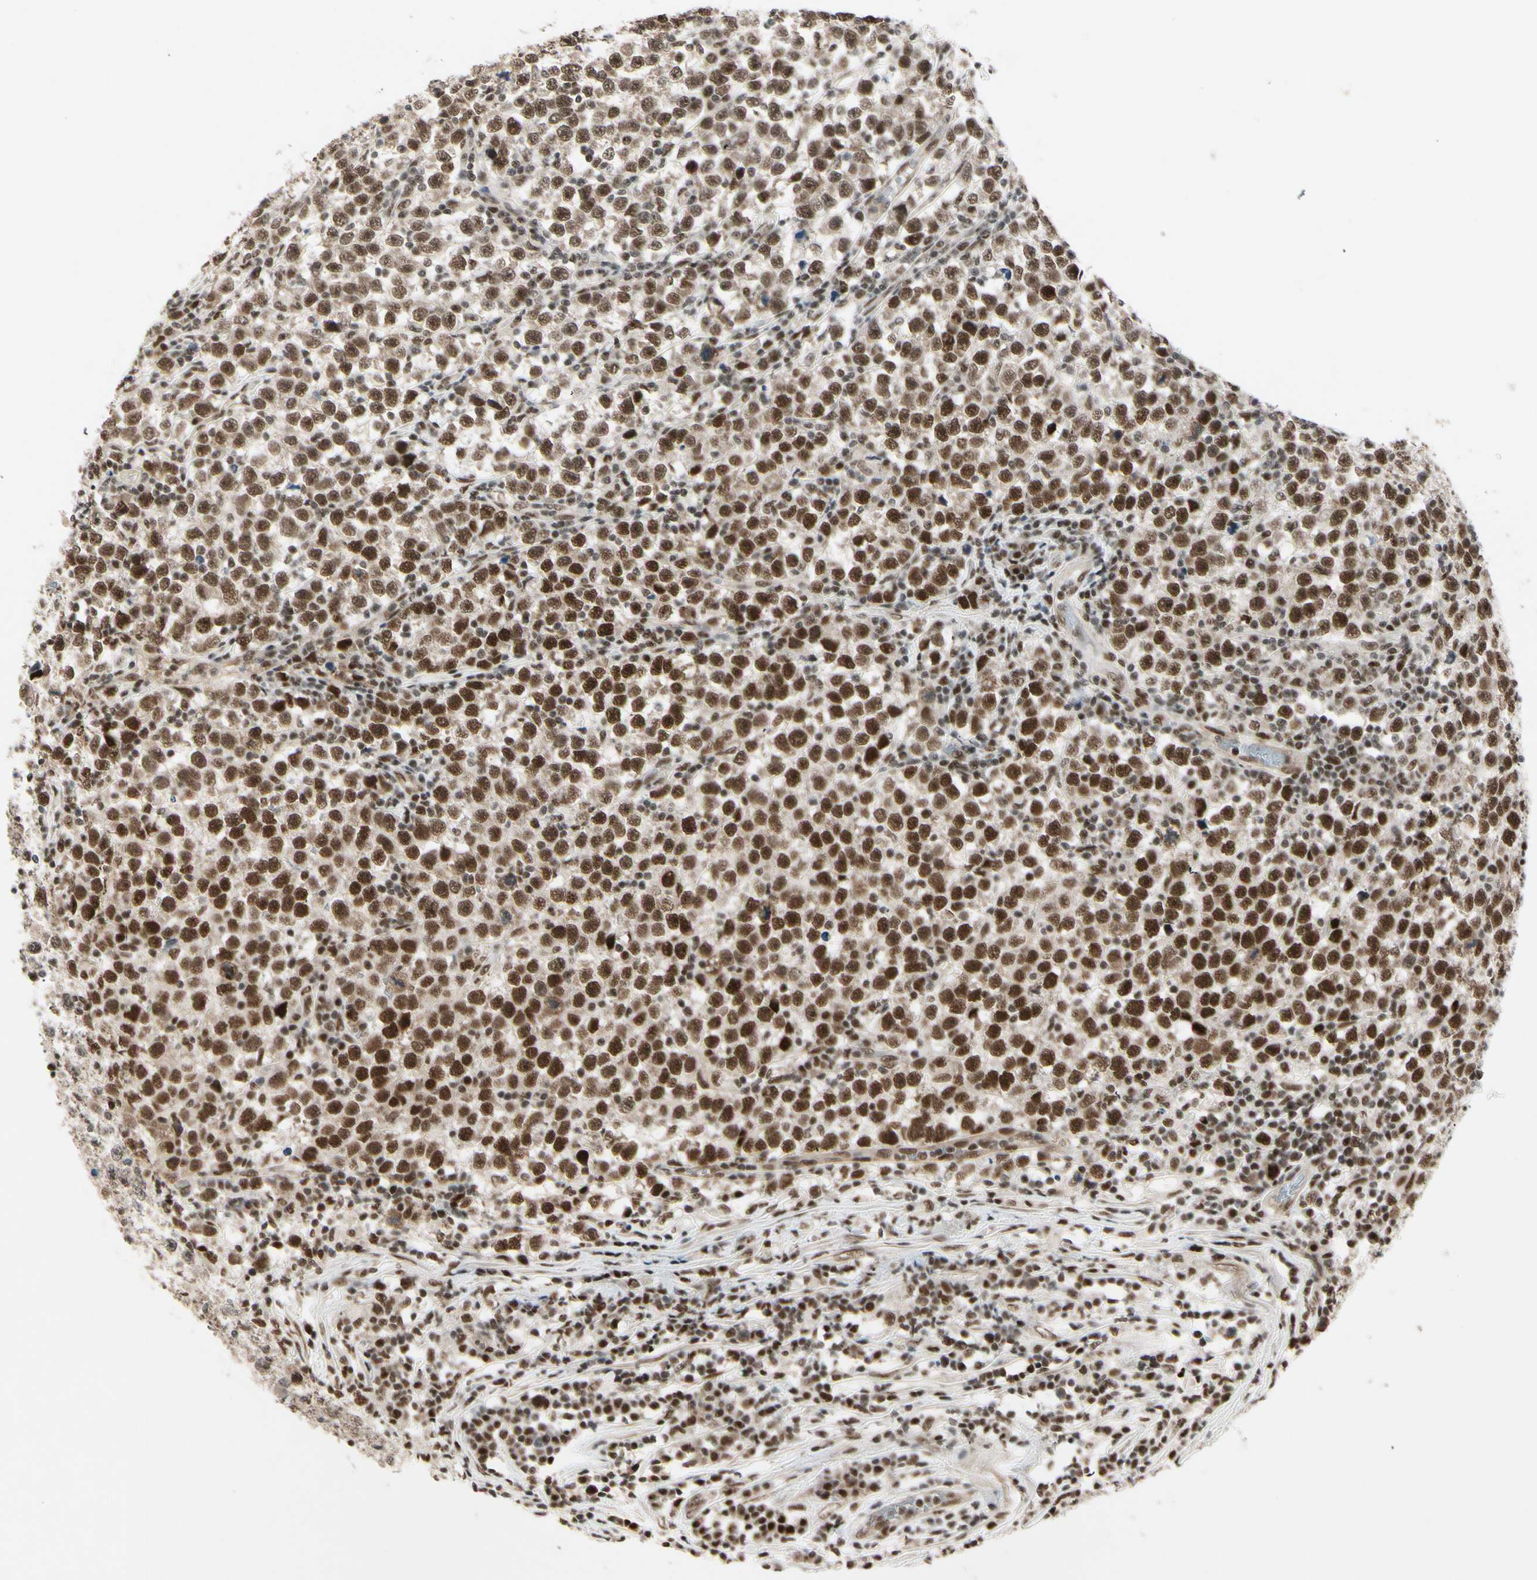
{"staining": {"intensity": "moderate", "quantity": ">75%", "location": "nuclear"}, "tissue": "testis cancer", "cell_type": "Tumor cells", "image_type": "cancer", "snomed": [{"axis": "morphology", "description": "Seminoma, NOS"}, {"axis": "topography", "description": "Testis"}], "caption": "A medium amount of moderate nuclear expression is identified in approximately >75% of tumor cells in testis seminoma tissue.", "gene": "CHAMP1", "patient": {"sex": "male", "age": 43}}